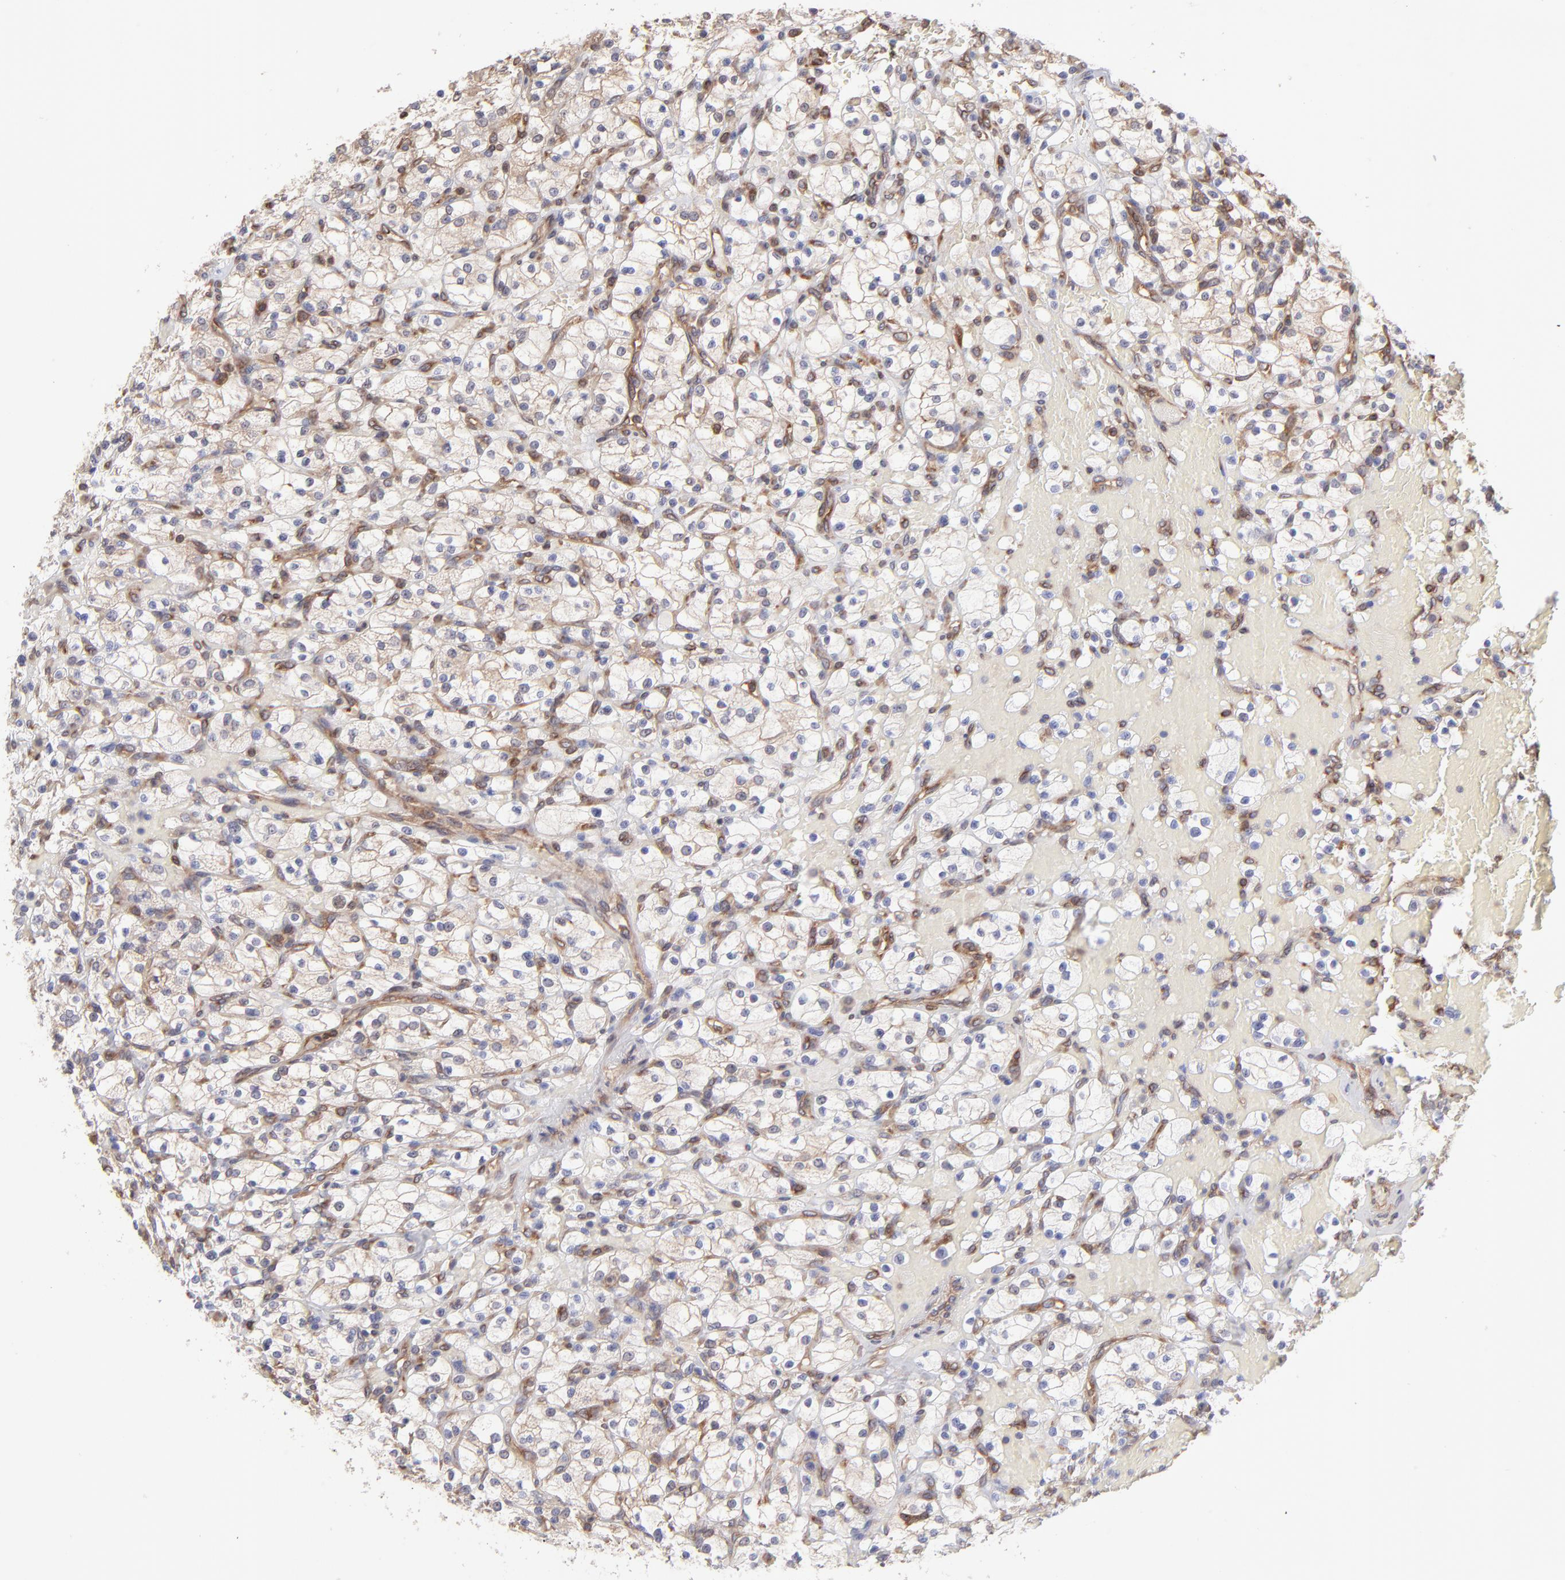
{"staining": {"intensity": "weak", "quantity": "25%-75%", "location": "cytoplasmic/membranous"}, "tissue": "renal cancer", "cell_type": "Tumor cells", "image_type": "cancer", "snomed": [{"axis": "morphology", "description": "Adenocarcinoma, NOS"}, {"axis": "topography", "description": "Kidney"}], "caption": "This is an image of immunohistochemistry staining of renal cancer (adenocarcinoma), which shows weak positivity in the cytoplasmic/membranous of tumor cells.", "gene": "MAPRE1", "patient": {"sex": "female", "age": 83}}